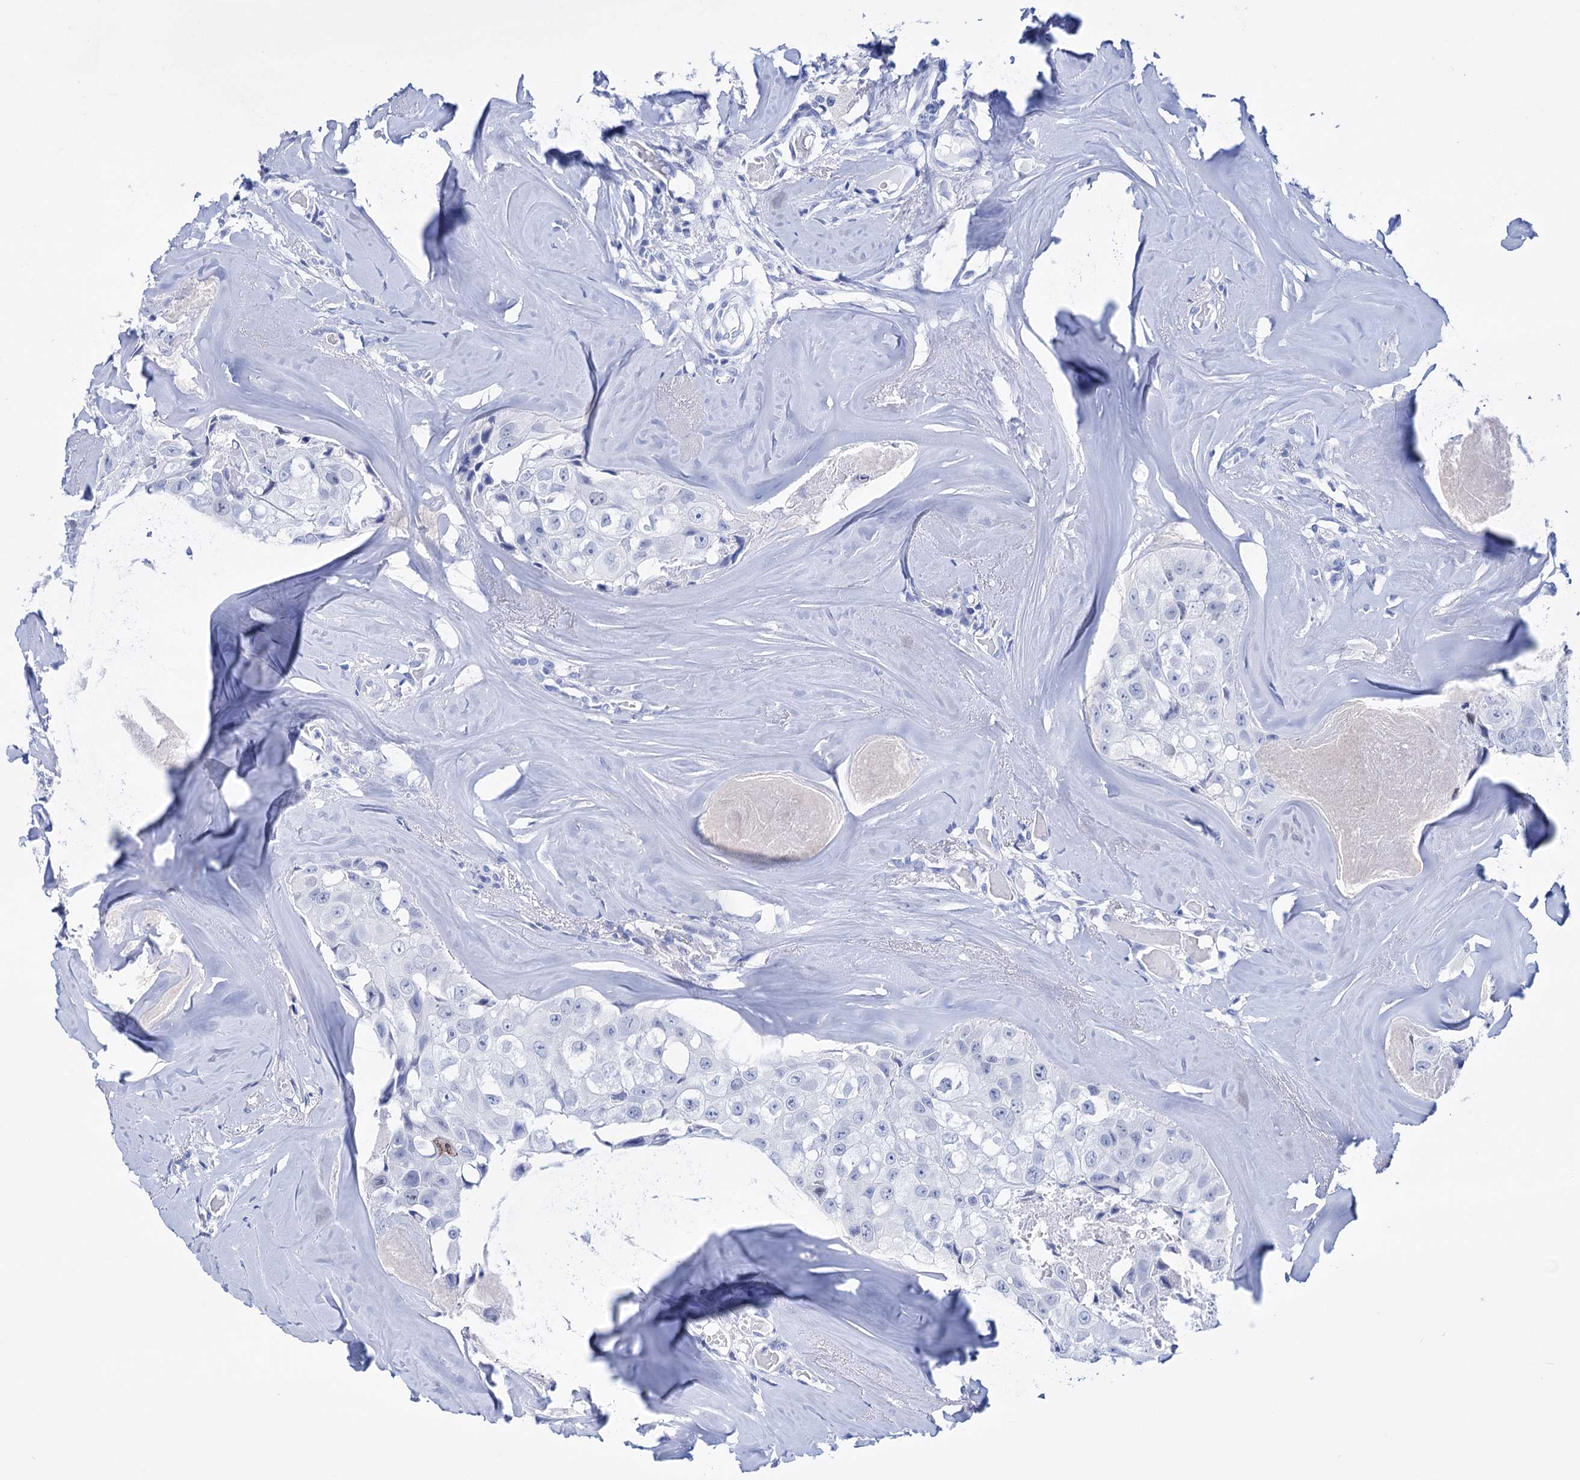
{"staining": {"intensity": "negative", "quantity": "none", "location": "none"}, "tissue": "head and neck cancer", "cell_type": "Tumor cells", "image_type": "cancer", "snomed": [{"axis": "morphology", "description": "Adenocarcinoma, NOS"}, {"axis": "morphology", "description": "Adenocarcinoma, metastatic, NOS"}, {"axis": "topography", "description": "Head-Neck"}], "caption": "Head and neck adenocarcinoma was stained to show a protein in brown. There is no significant positivity in tumor cells.", "gene": "FBXW12", "patient": {"sex": "male", "age": 75}}